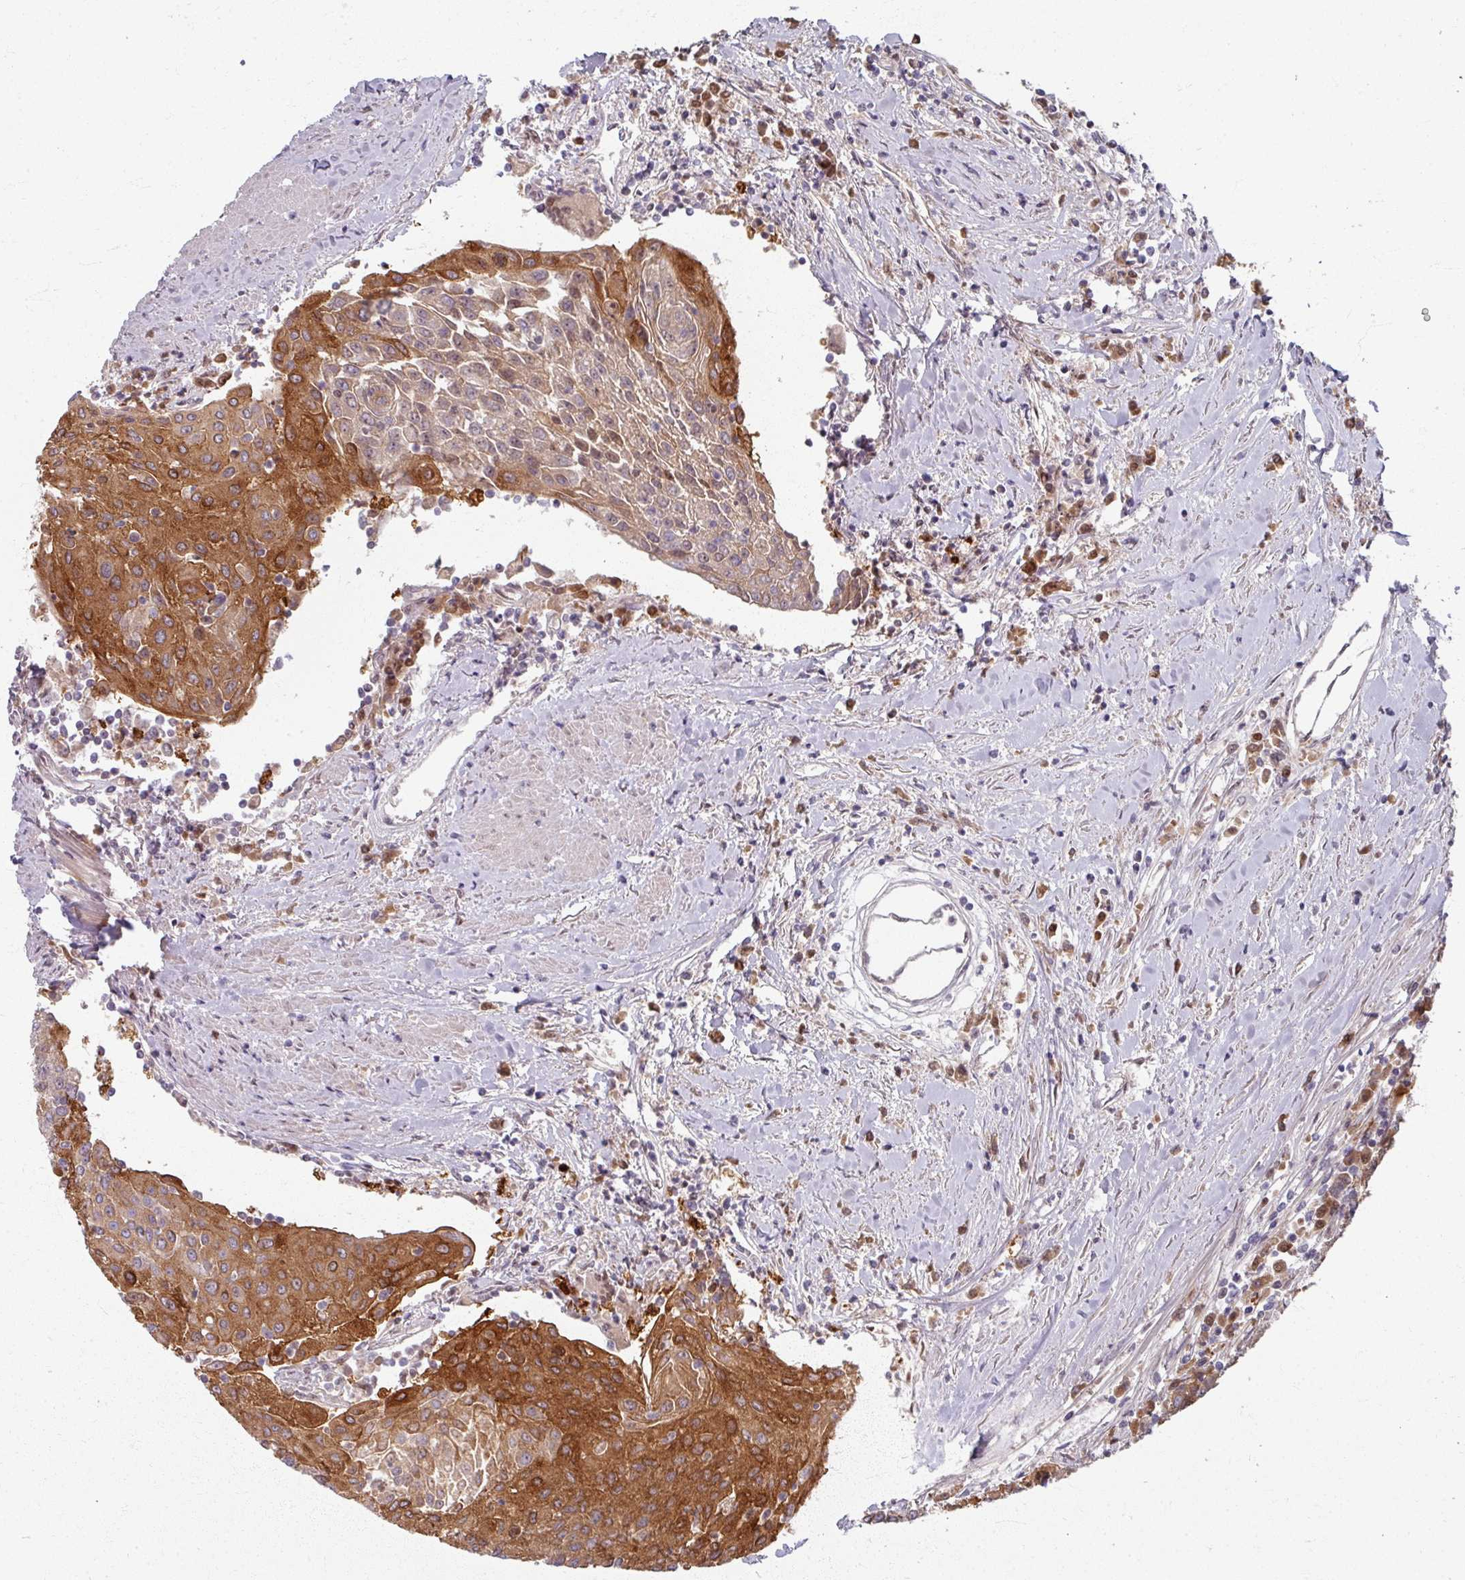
{"staining": {"intensity": "strong", "quantity": "25%-75%", "location": "cytoplasmic/membranous"}, "tissue": "urothelial cancer", "cell_type": "Tumor cells", "image_type": "cancer", "snomed": [{"axis": "morphology", "description": "Urothelial carcinoma, High grade"}, {"axis": "topography", "description": "Urinary bladder"}], "caption": "Immunohistochemical staining of human high-grade urothelial carcinoma shows high levels of strong cytoplasmic/membranous protein staining in approximately 25%-75% of tumor cells.", "gene": "KLC3", "patient": {"sex": "female", "age": 85}}